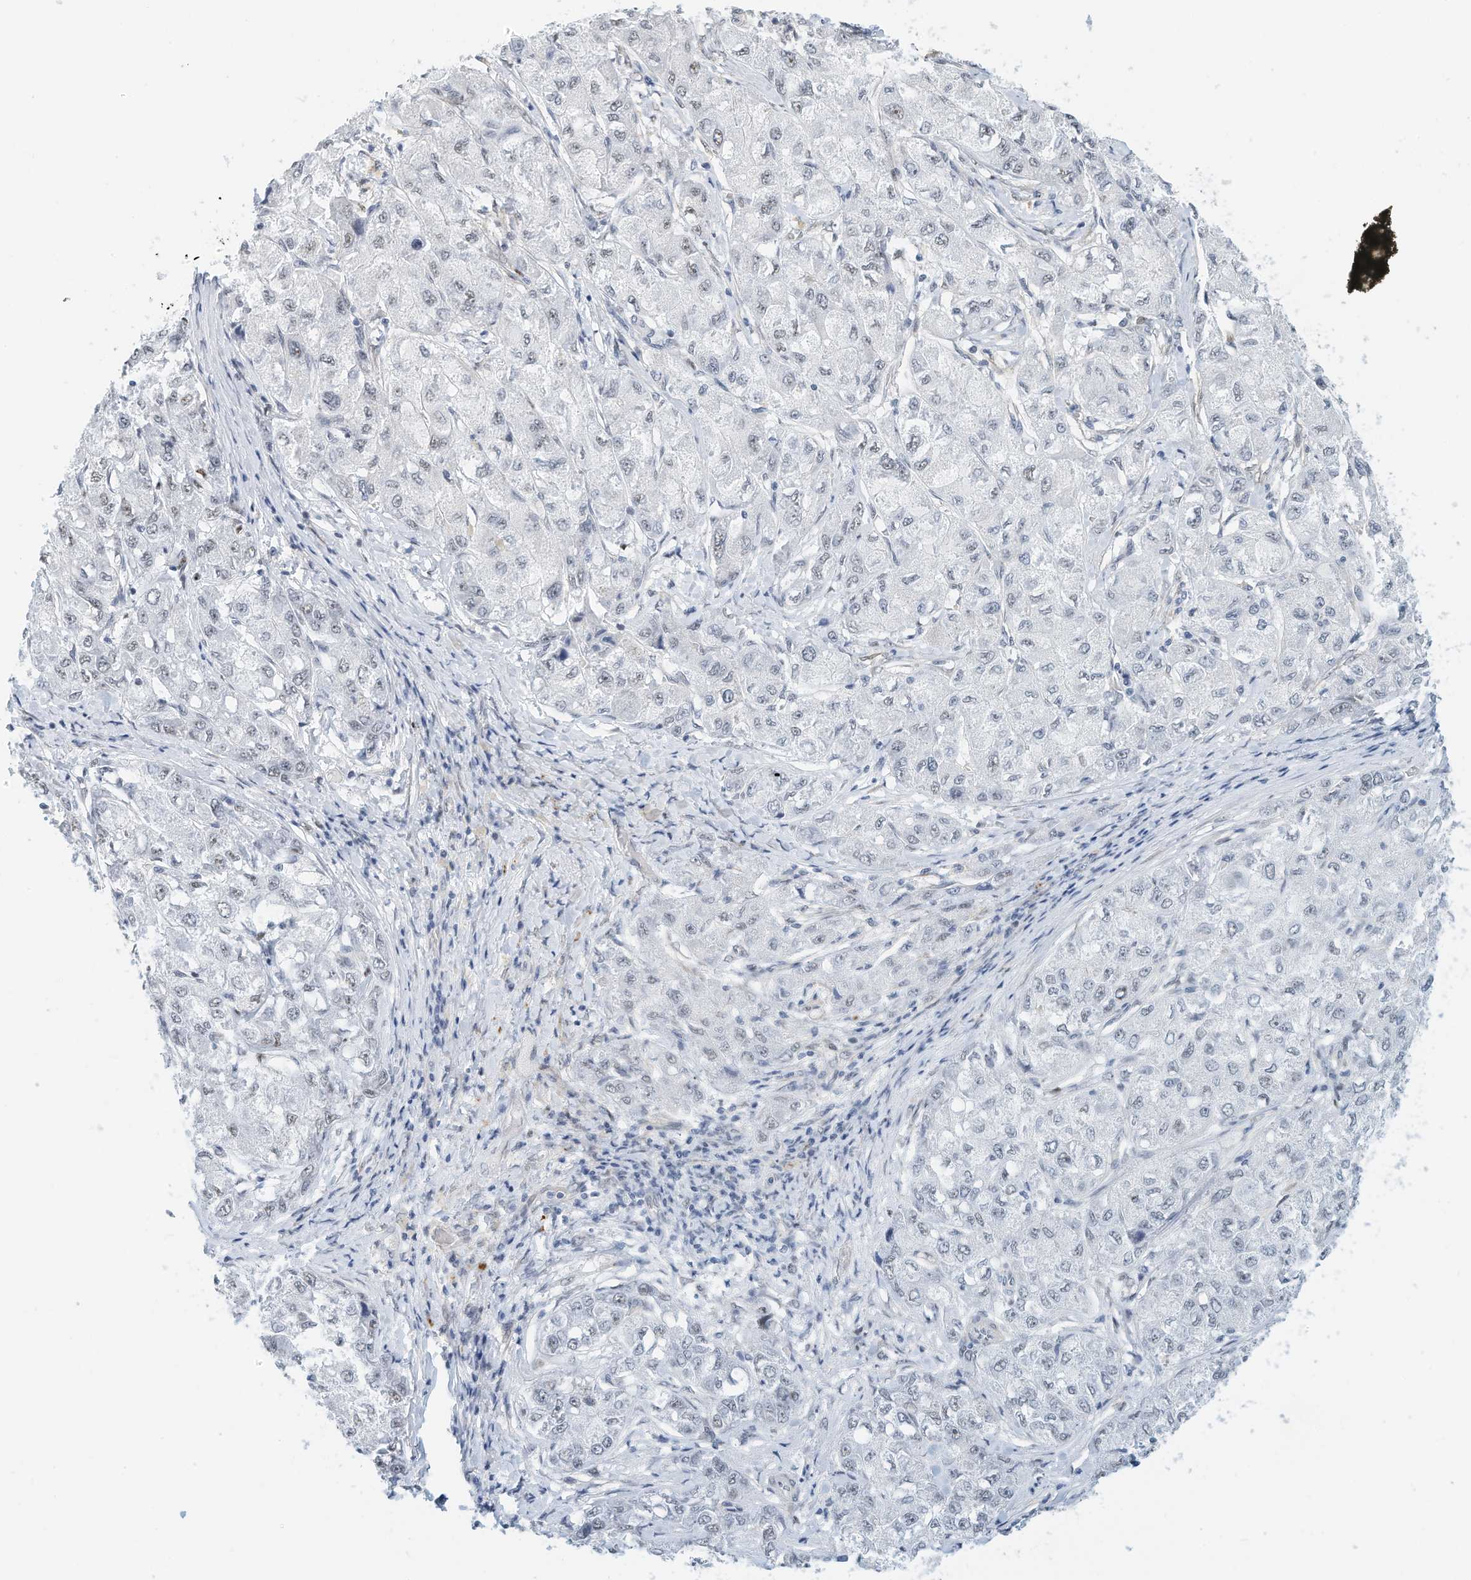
{"staining": {"intensity": "negative", "quantity": "none", "location": "none"}, "tissue": "liver cancer", "cell_type": "Tumor cells", "image_type": "cancer", "snomed": [{"axis": "morphology", "description": "Carcinoma, Hepatocellular, NOS"}, {"axis": "topography", "description": "Liver"}], "caption": "An IHC image of liver hepatocellular carcinoma is shown. There is no staining in tumor cells of liver hepatocellular carcinoma. The staining is performed using DAB (3,3'-diaminobenzidine) brown chromogen with nuclei counter-stained in using hematoxylin.", "gene": "ARHGAP28", "patient": {"sex": "male", "age": 80}}